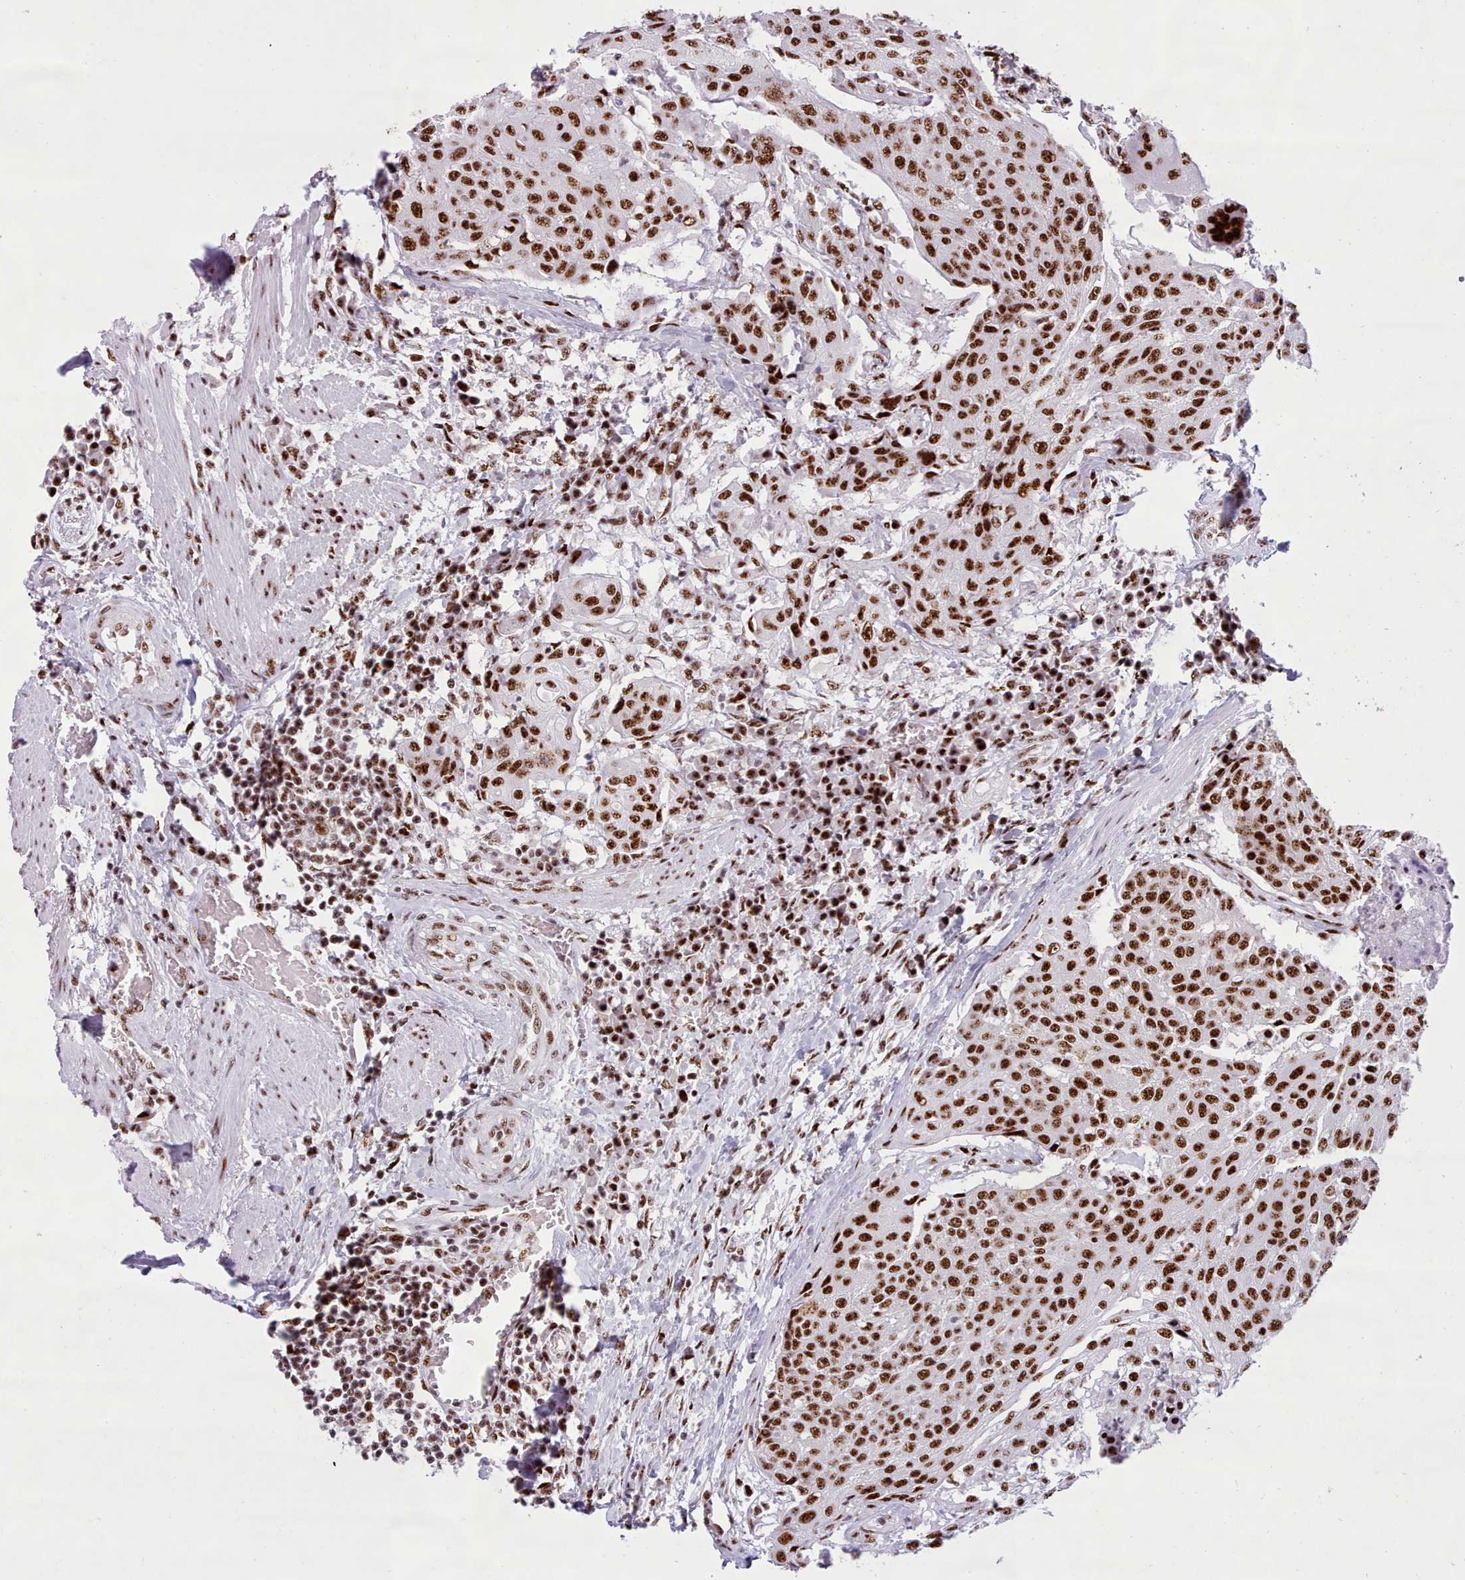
{"staining": {"intensity": "strong", "quantity": ">75%", "location": "nuclear"}, "tissue": "urothelial cancer", "cell_type": "Tumor cells", "image_type": "cancer", "snomed": [{"axis": "morphology", "description": "Urothelial carcinoma, High grade"}, {"axis": "topography", "description": "Urinary bladder"}], "caption": "Human urothelial cancer stained for a protein (brown) exhibits strong nuclear positive staining in approximately >75% of tumor cells.", "gene": "TMEM35B", "patient": {"sex": "female", "age": 63}}